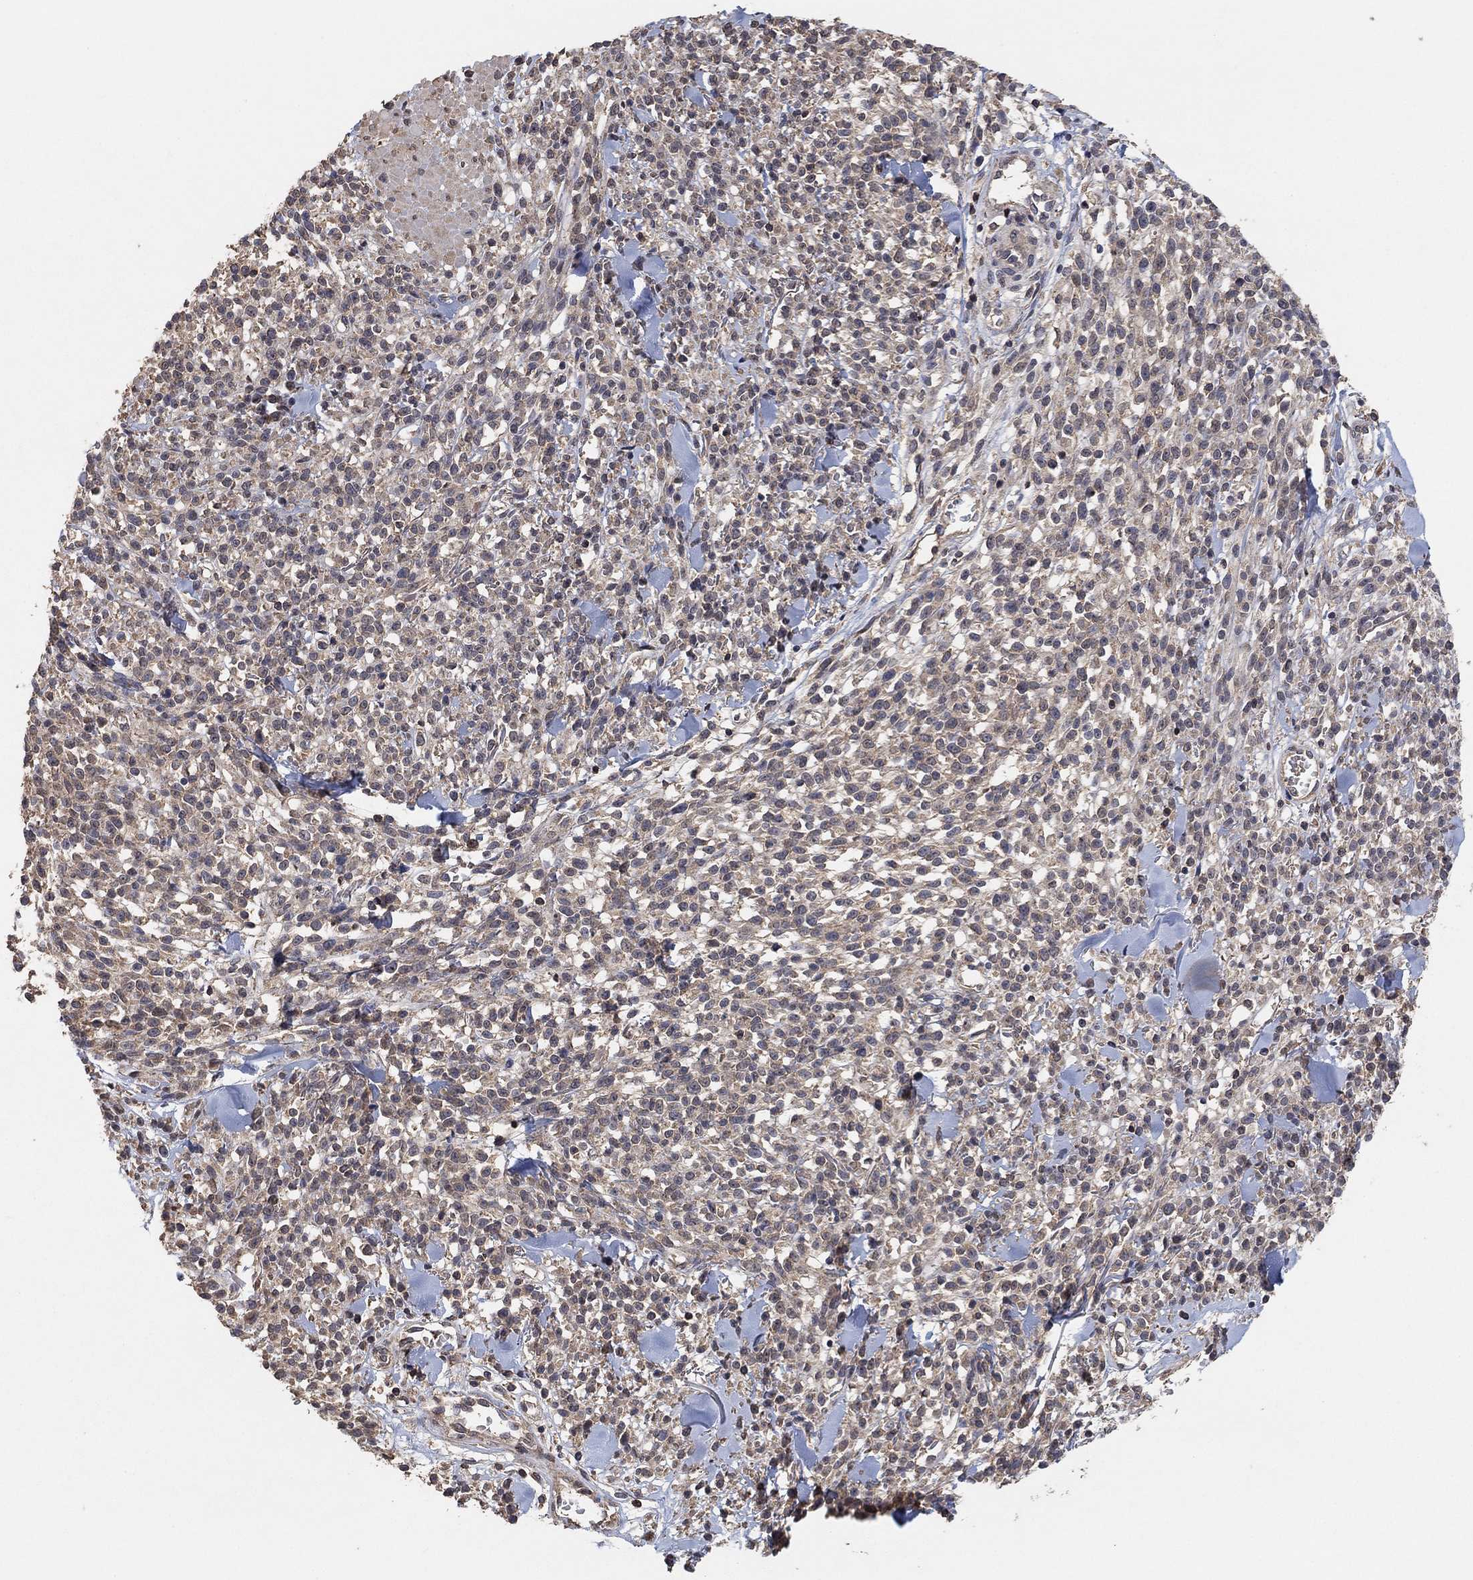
{"staining": {"intensity": "negative", "quantity": "none", "location": "none"}, "tissue": "melanoma", "cell_type": "Tumor cells", "image_type": "cancer", "snomed": [{"axis": "morphology", "description": "Malignant melanoma, NOS"}, {"axis": "topography", "description": "Skin"}, {"axis": "topography", "description": "Skin of trunk"}], "caption": "The immunohistochemistry (IHC) histopathology image has no significant expression in tumor cells of malignant melanoma tissue.", "gene": "CCDC43", "patient": {"sex": "male", "age": 74}}